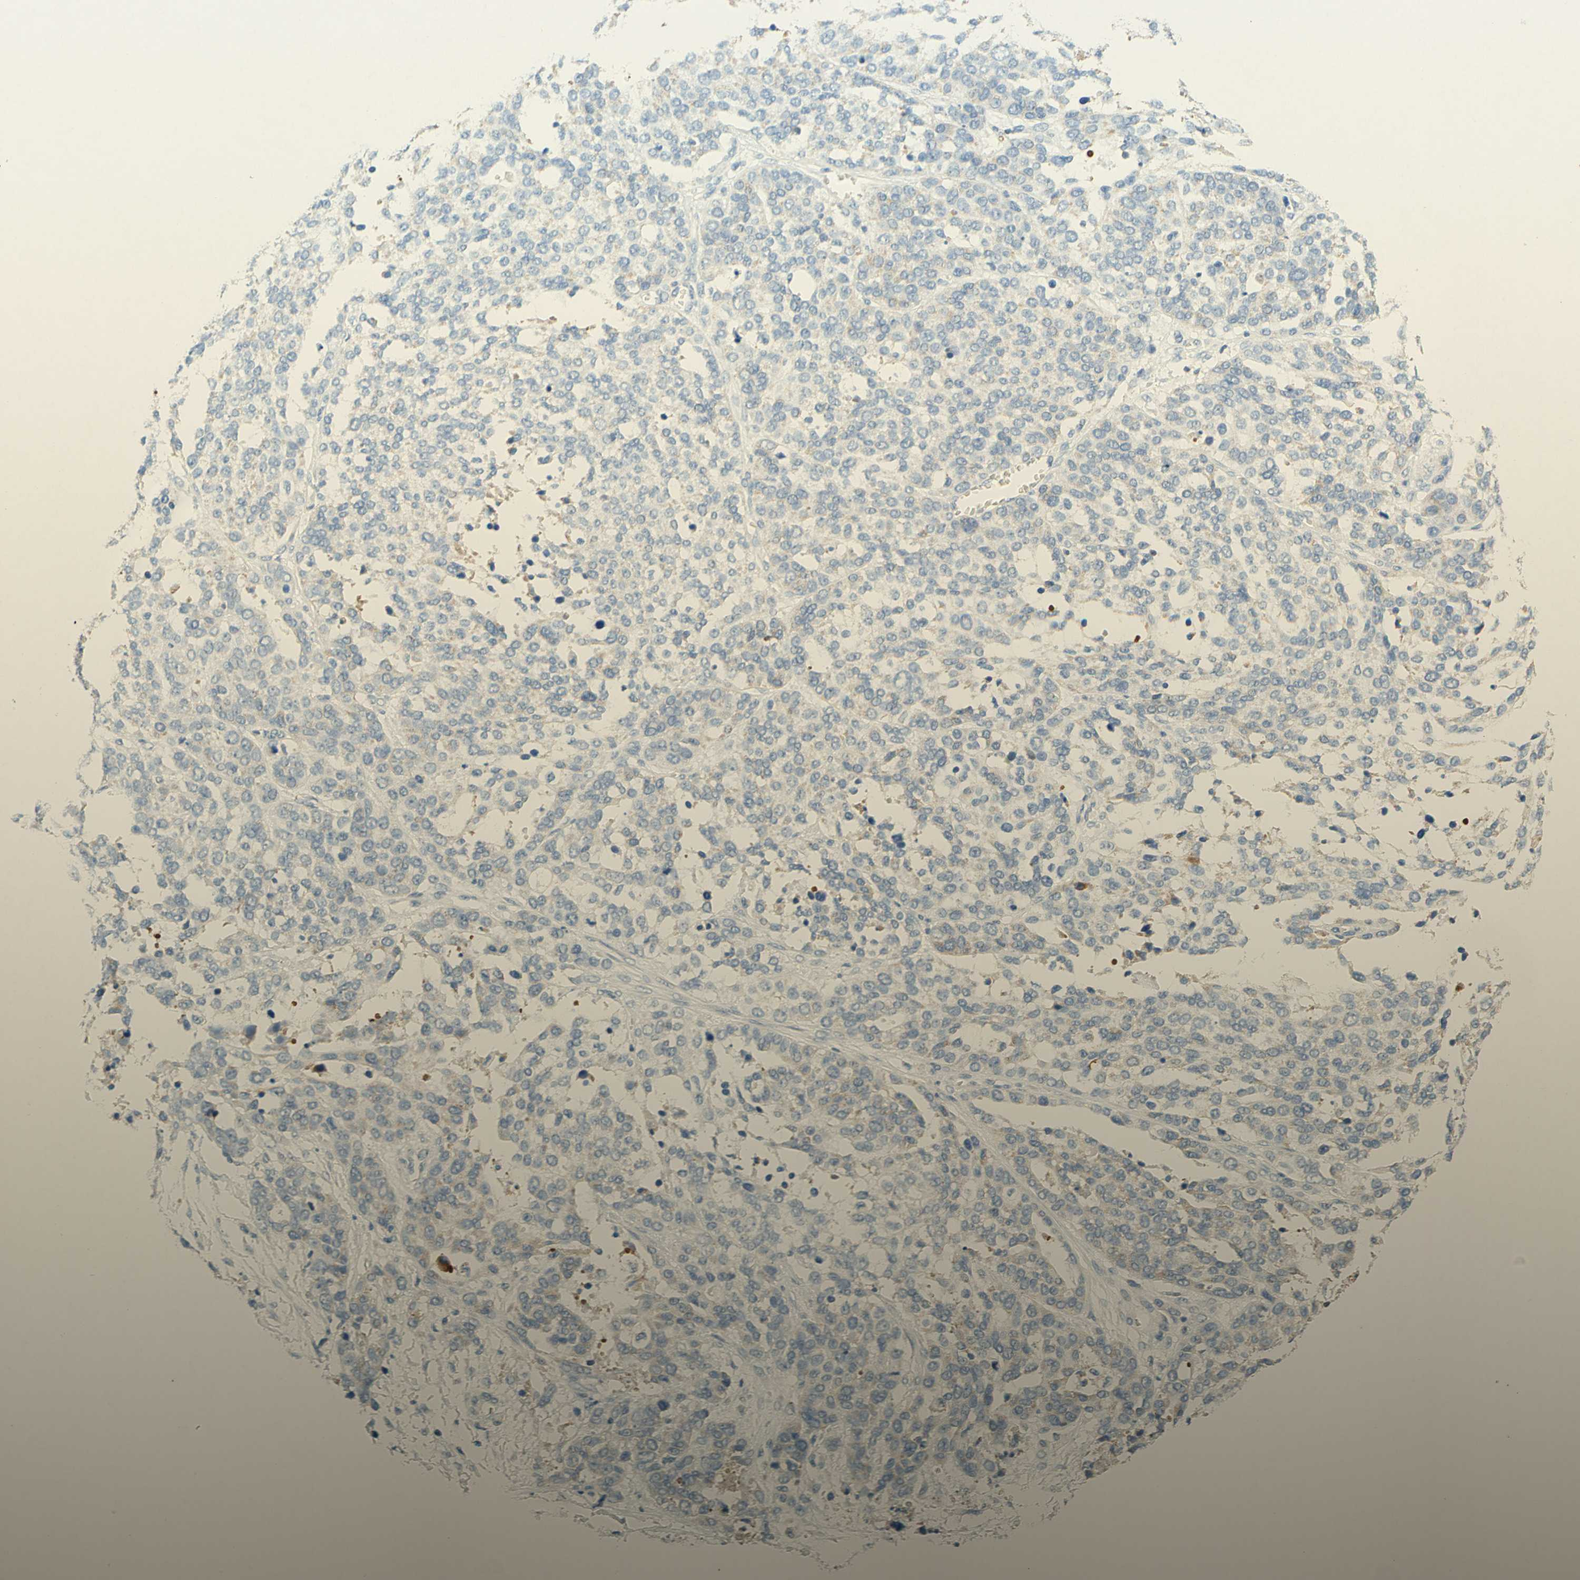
{"staining": {"intensity": "negative", "quantity": "none", "location": "none"}, "tissue": "ovarian cancer", "cell_type": "Tumor cells", "image_type": "cancer", "snomed": [{"axis": "morphology", "description": "Cystadenocarcinoma, serous, NOS"}, {"axis": "topography", "description": "Ovary"}], "caption": "This is an immunohistochemistry (IHC) histopathology image of ovarian cancer (serous cystadenocarcinoma). There is no expression in tumor cells.", "gene": "SLC46A1", "patient": {"sex": "female", "age": 44}}